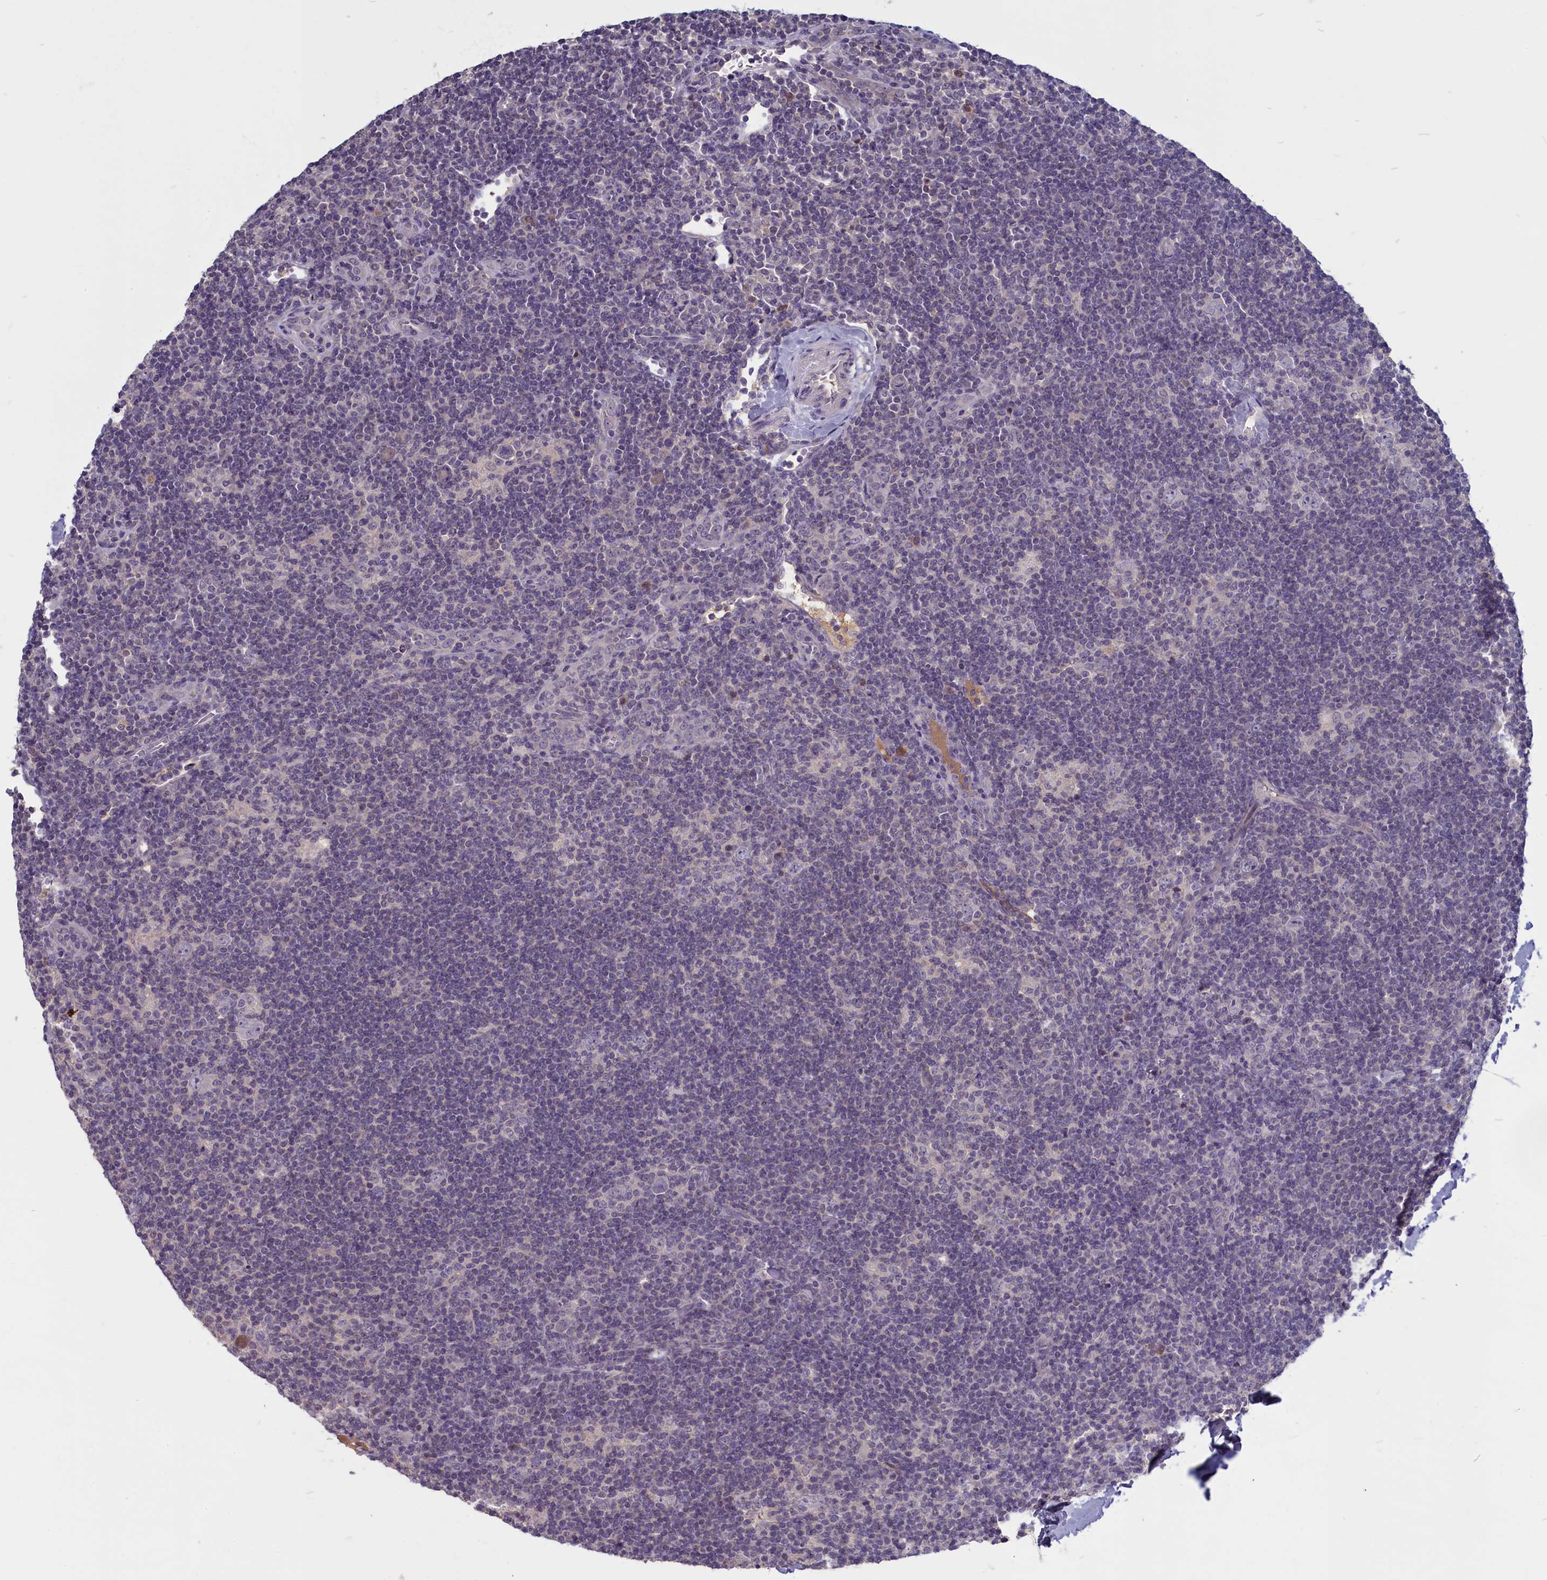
{"staining": {"intensity": "negative", "quantity": "none", "location": "none"}, "tissue": "lymphoma", "cell_type": "Tumor cells", "image_type": "cancer", "snomed": [{"axis": "morphology", "description": "Hodgkin's disease, NOS"}, {"axis": "topography", "description": "Lymph node"}], "caption": "IHC photomicrograph of neoplastic tissue: Hodgkin's disease stained with DAB reveals no significant protein expression in tumor cells.", "gene": "SV2C", "patient": {"sex": "female", "age": 57}}